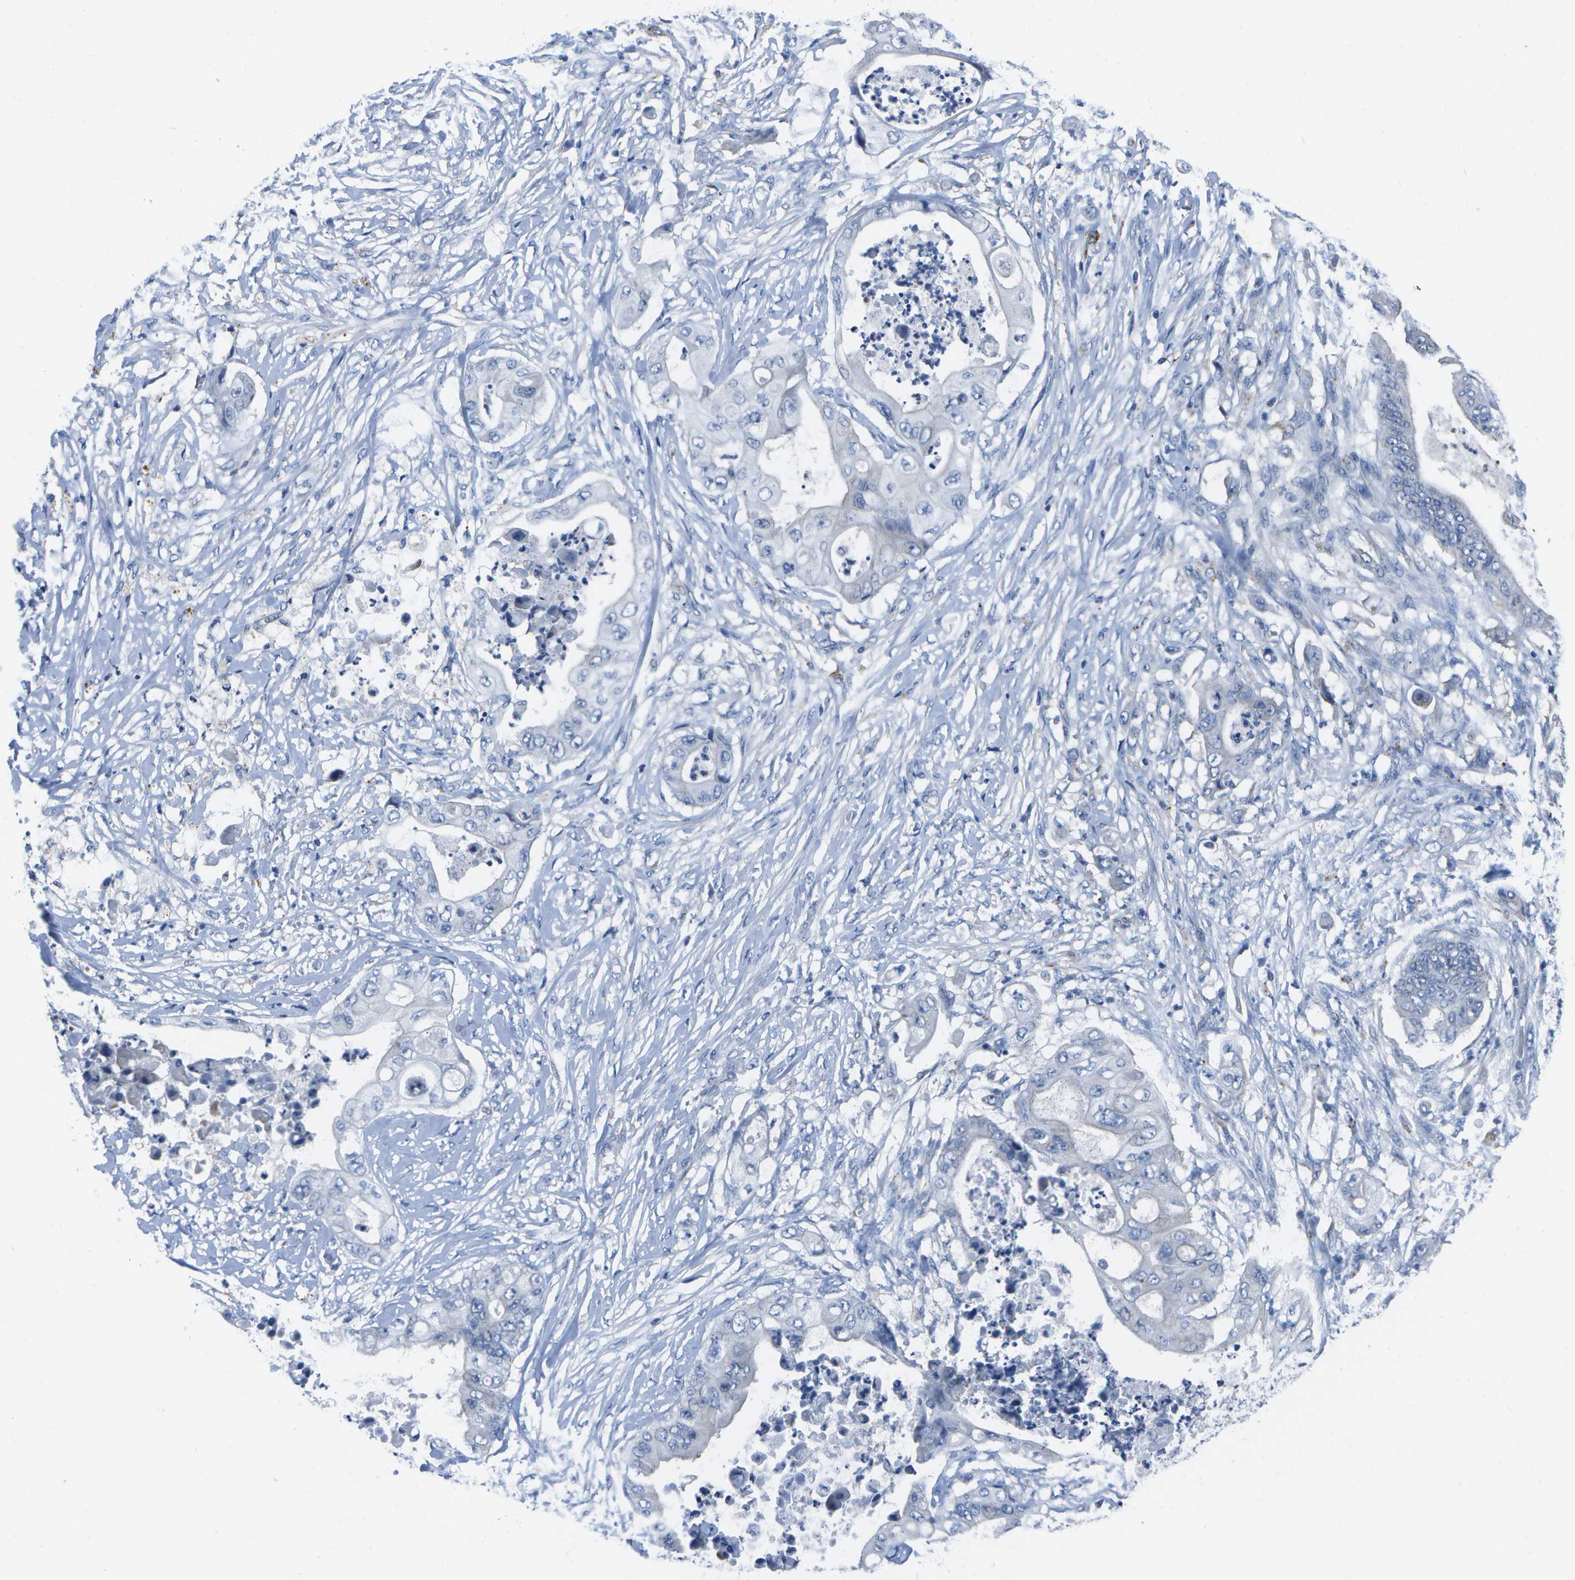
{"staining": {"intensity": "negative", "quantity": "none", "location": "none"}, "tissue": "stomach cancer", "cell_type": "Tumor cells", "image_type": "cancer", "snomed": [{"axis": "morphology", "description": "Adenocarcinoma, NOS"}, {"axis": "topography", "description": "Stomach"}], "caption": "Immunohistochemical staining of adenocarcinoma (stomach) displays no significant expression in tumor cells.", "gene": "DCT", "patient": {"sex": "female", "age": 73}}